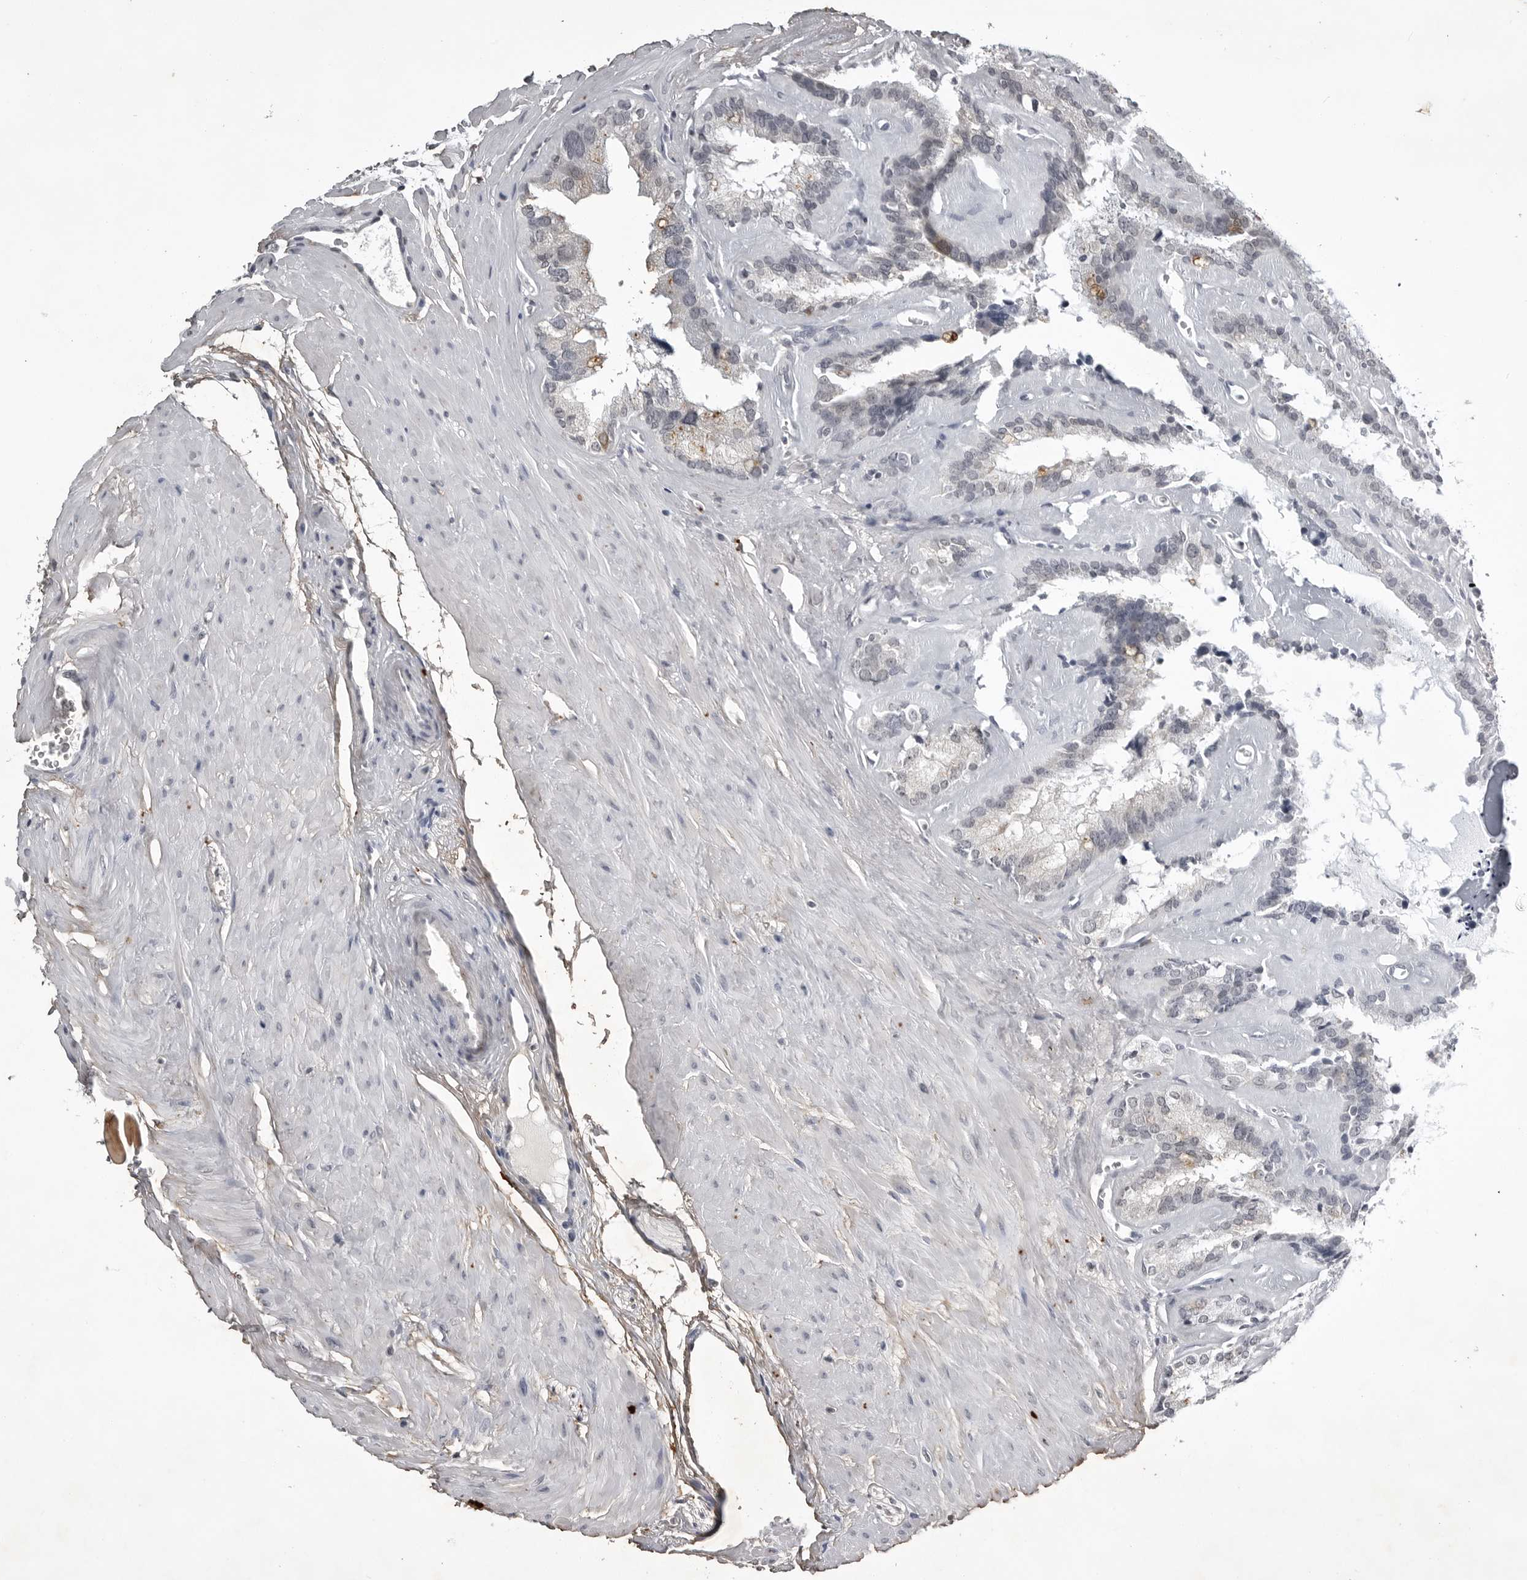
{"staining": {"intensity": "negative", "quantity": "none", "location": "none"}, "tissue": "seminal vesicle", "cell_type": "Glandular cells", "image_type": "normal", "snomed": [{"axis": "morphology", "description": "Normal tissue, NOS"}, {"axis": "topography", "description": "Prostate"}, {"axis": "topography", "description": "Seminal veicle"}], "caption": "A histopathology image of seminal vesicle stained for a protein demonstrates no brown staining in glandular cells. The staining was performed using DAB (3,3'-diaminobenzidine) to visualize the protein expression in brown, while the nuclei were stained in blue with hematoxylin (Magnification: 20x).", "gene": "RRM1", "patient": {"sex": "male", "age": 59}}